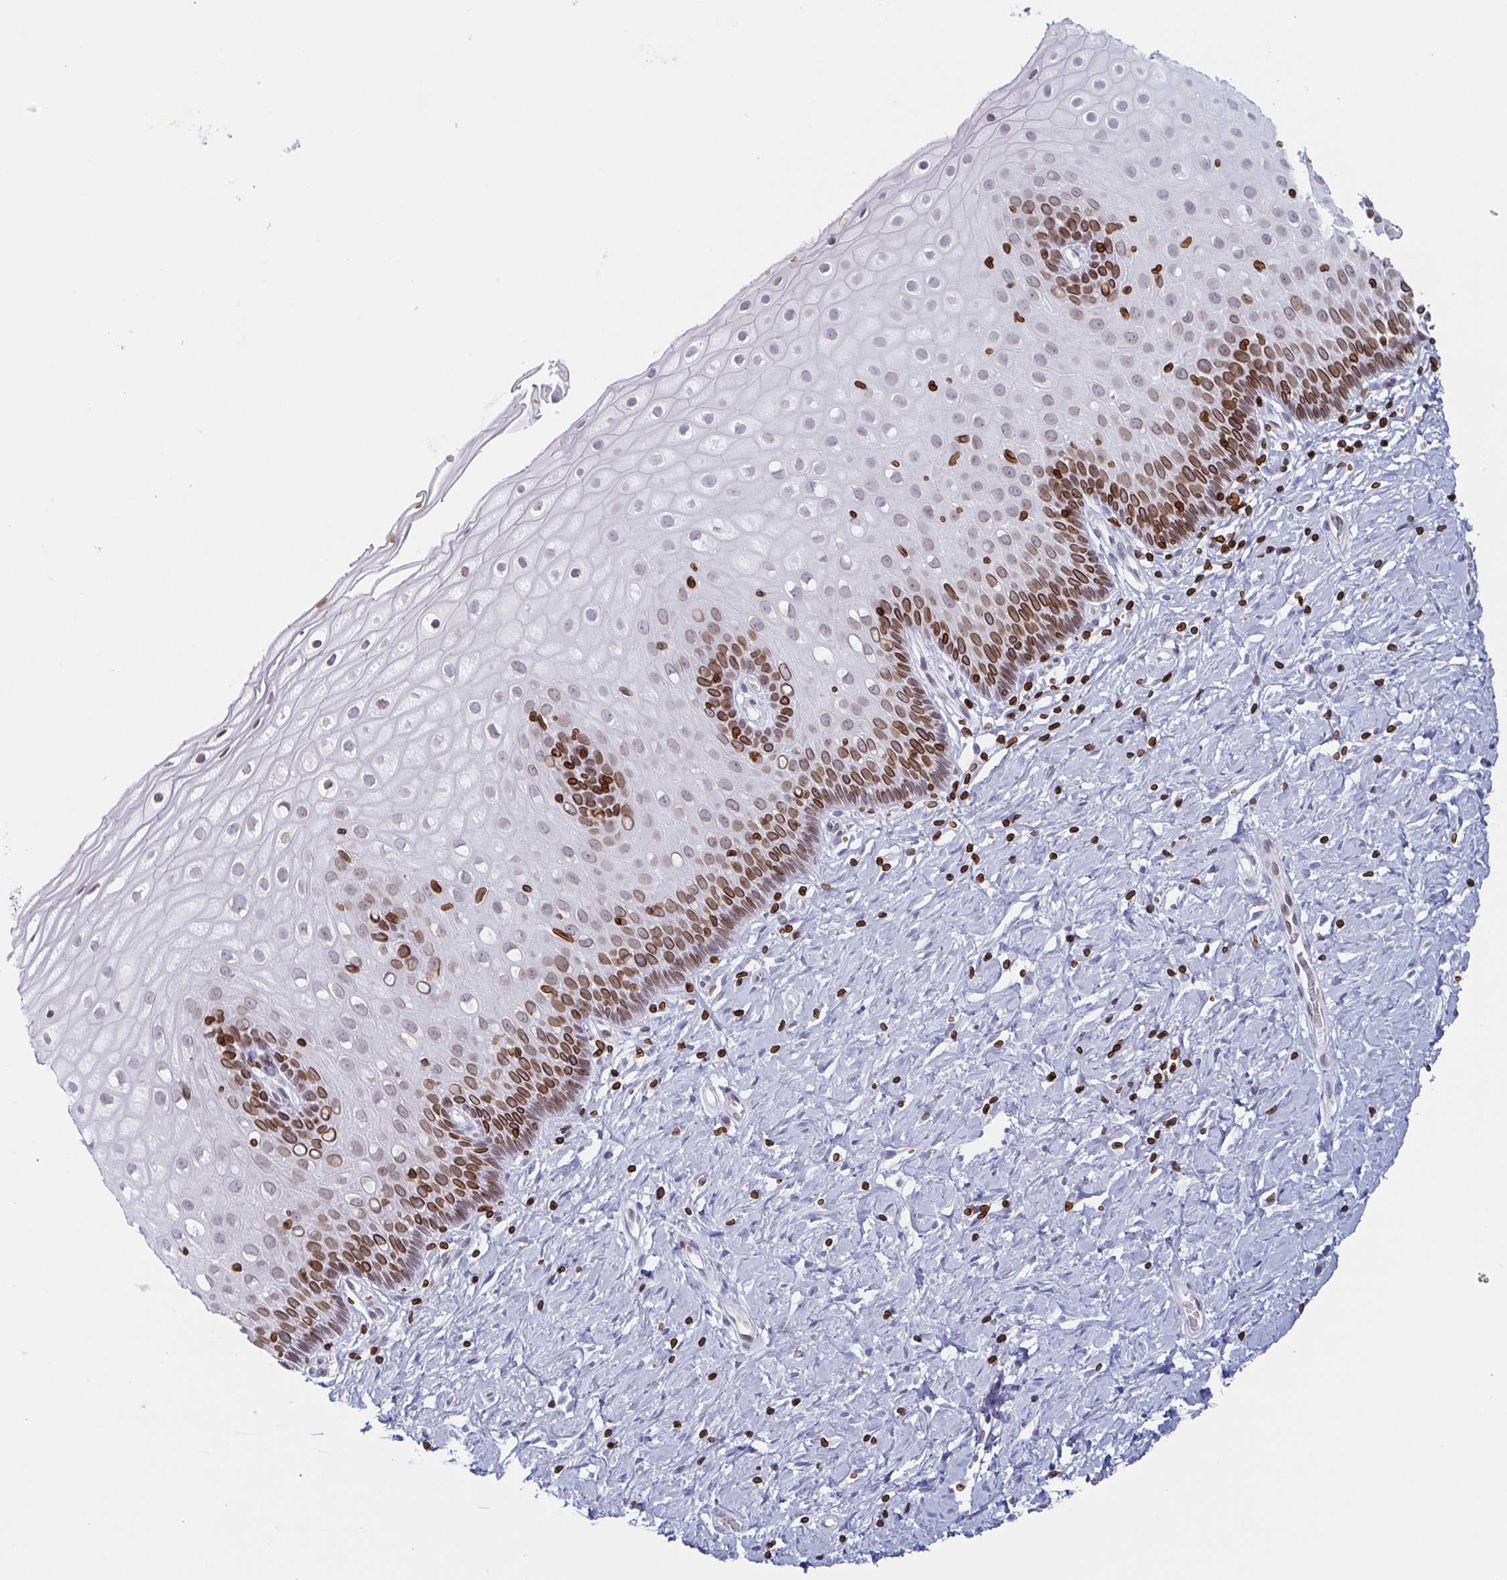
{"staining": {"intensity": "strong", "quantity": ">75%", "location": "cytoplasmic/membranous,nuclear"}, "tissue": "cervix", "cell_type": "Glandular cells", "image_type": "normal", "snomed": [{"axis": "morphology", "description": "Normal tissue, NOS"}, {"axis": "topography", "description": "Cervix"}], "caption": "Immunohistochemical staining of unremarkable human cervix shows strong cytoplasmic/membranous,nuclear protein positivity in approximately >75% of glandular cells. The protein is shown in brown color, while the nuclei are stained blue.", "gene": "BTBD7", "patient": {"sex": "female", "age": 37}}